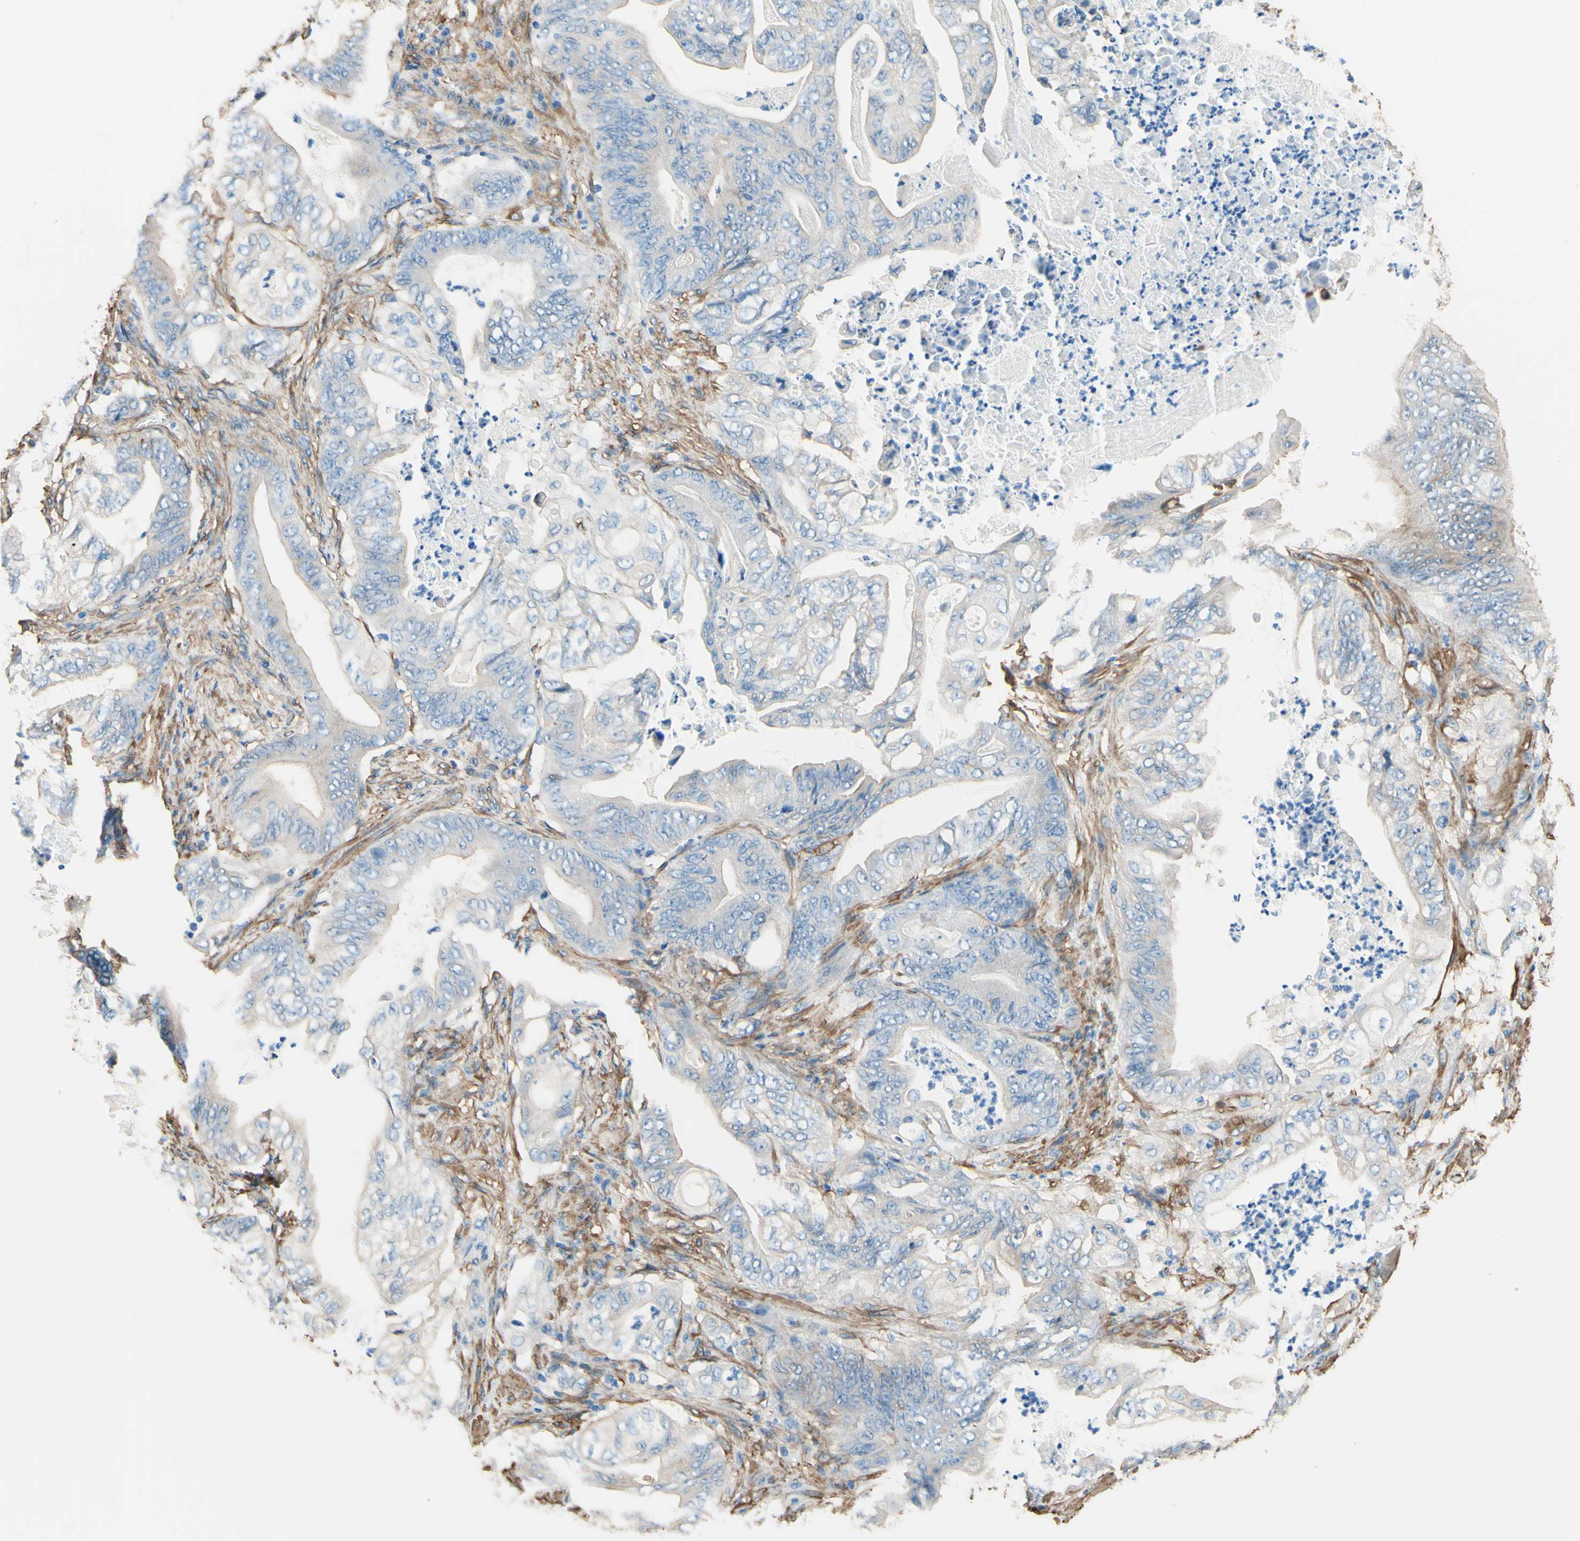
{"staining": {"intensity": "negative", "quantity": "none", "location": "none"}, "tissue": "stomach cancer", "cell_type": "Tumor cells", "image_type": "cancer", "snomed": [{"axis": "morphology", "description": "Adenocarcinoma, NOS"}, {"axis": "topography", "description": "Stomach"}], "caption": "Adenocarcinoma (stomach) was stained to show a protein in brown. There is no significant positivity in tumor cells.", "gene": "DPYSL3", "patient": {"sex": "female", "age": 73}}